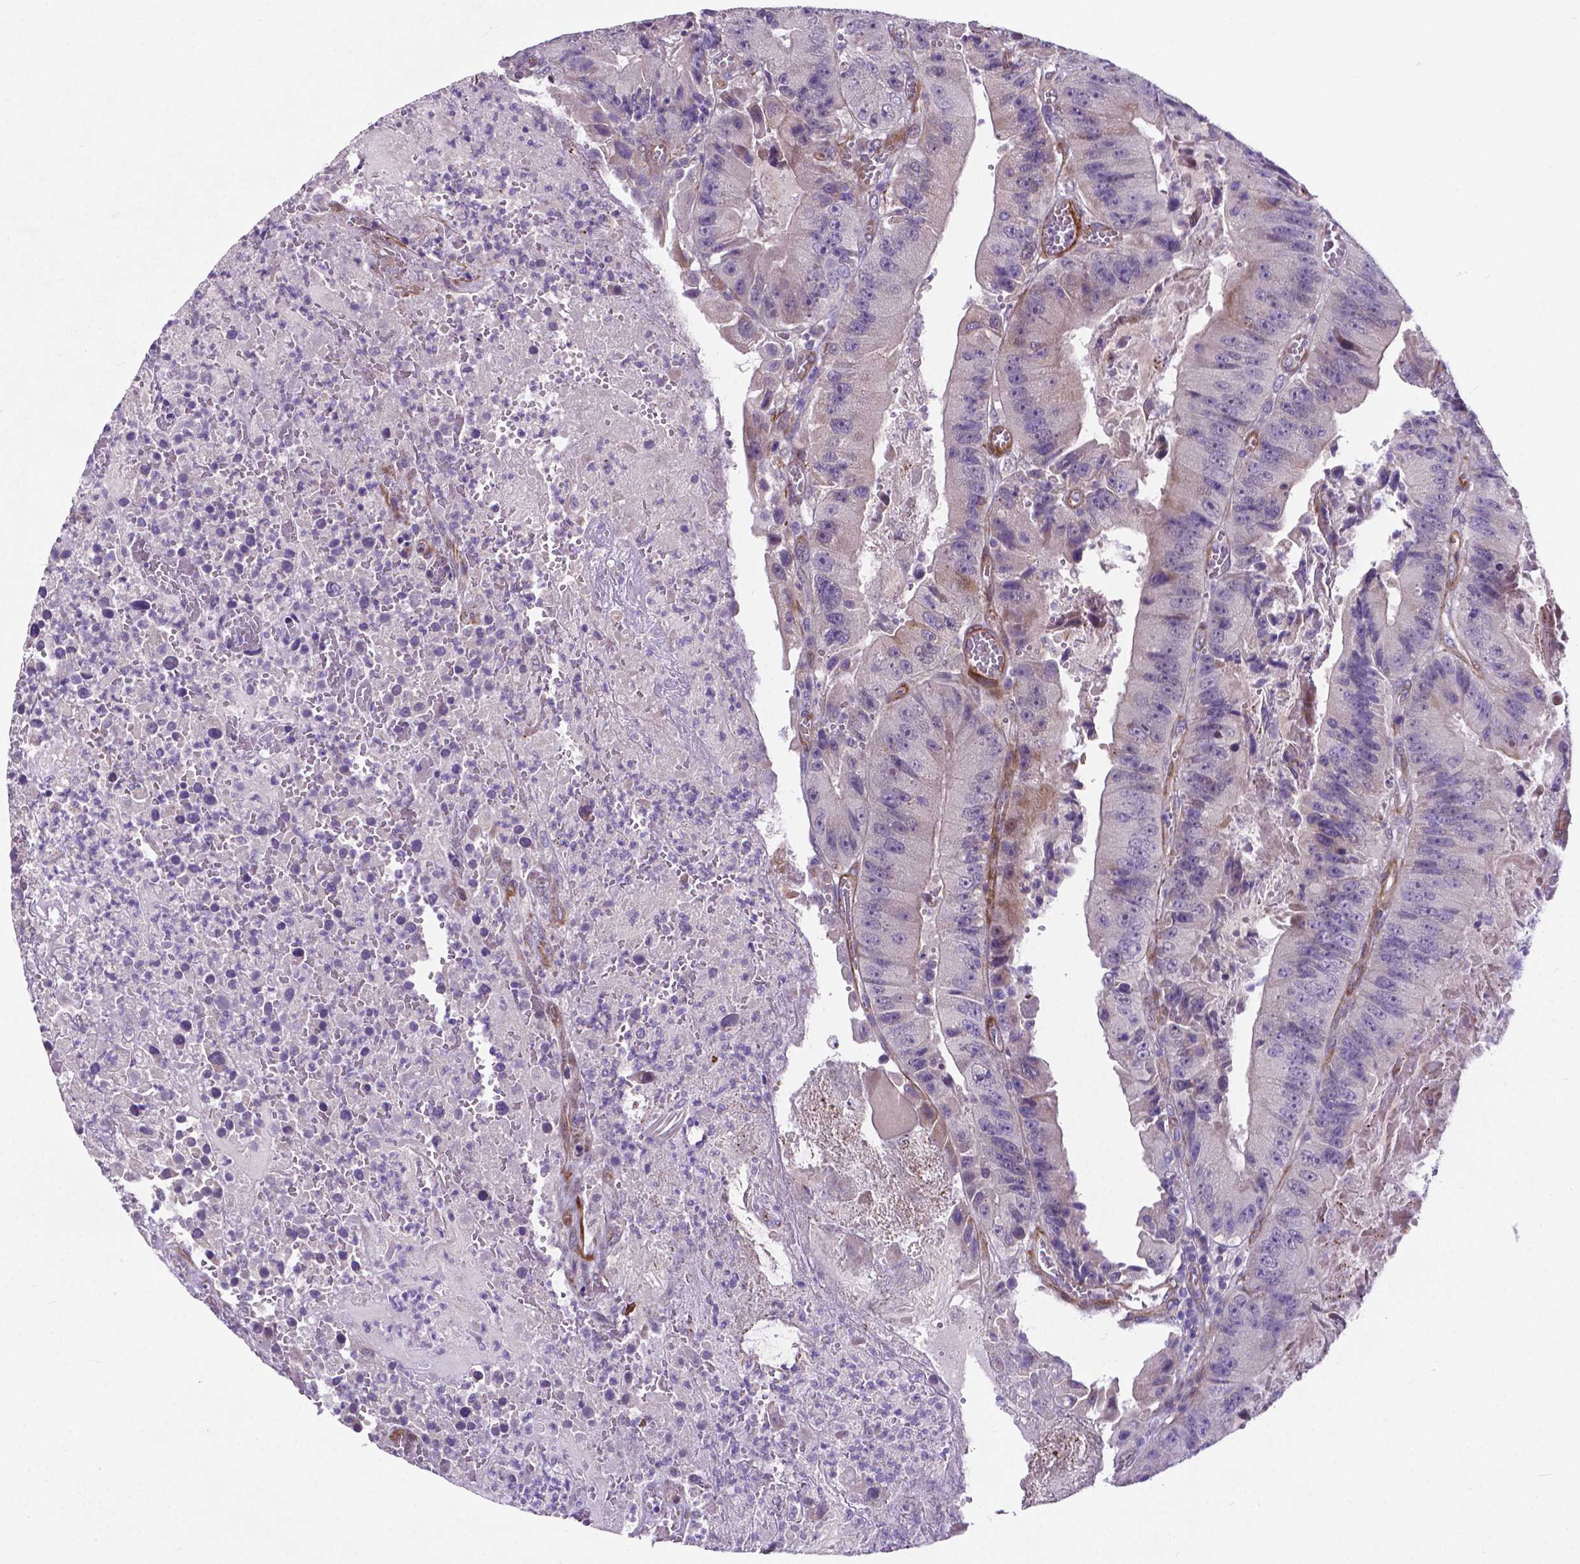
{"staining": {"intensity": "negative", "quantity": "none", "location": "none"}, "tissue": "colorectal cancer", "cell_type": "Tumor cells", "image_type": "cancer", "snomed": [{"axis": "morphology", "description": "Adenocarcinoma, NOS"}, {"axis": "topography", "description": "Colon"}], "caption": "Immunohistochemistry image of neoplastic tissue: colorectal adenocarcinoma stained with DAB exhibits no significant protein staining in tumor cells. (Stains: DAB (3,3'-diaminobenzidine) immunohistochemistry with hematoxylin counter stain, Microscopy: brightfield microscopy at high magnification).", "gene": "PFKFB4", "patient": {"sex": "female", "age": 86}}